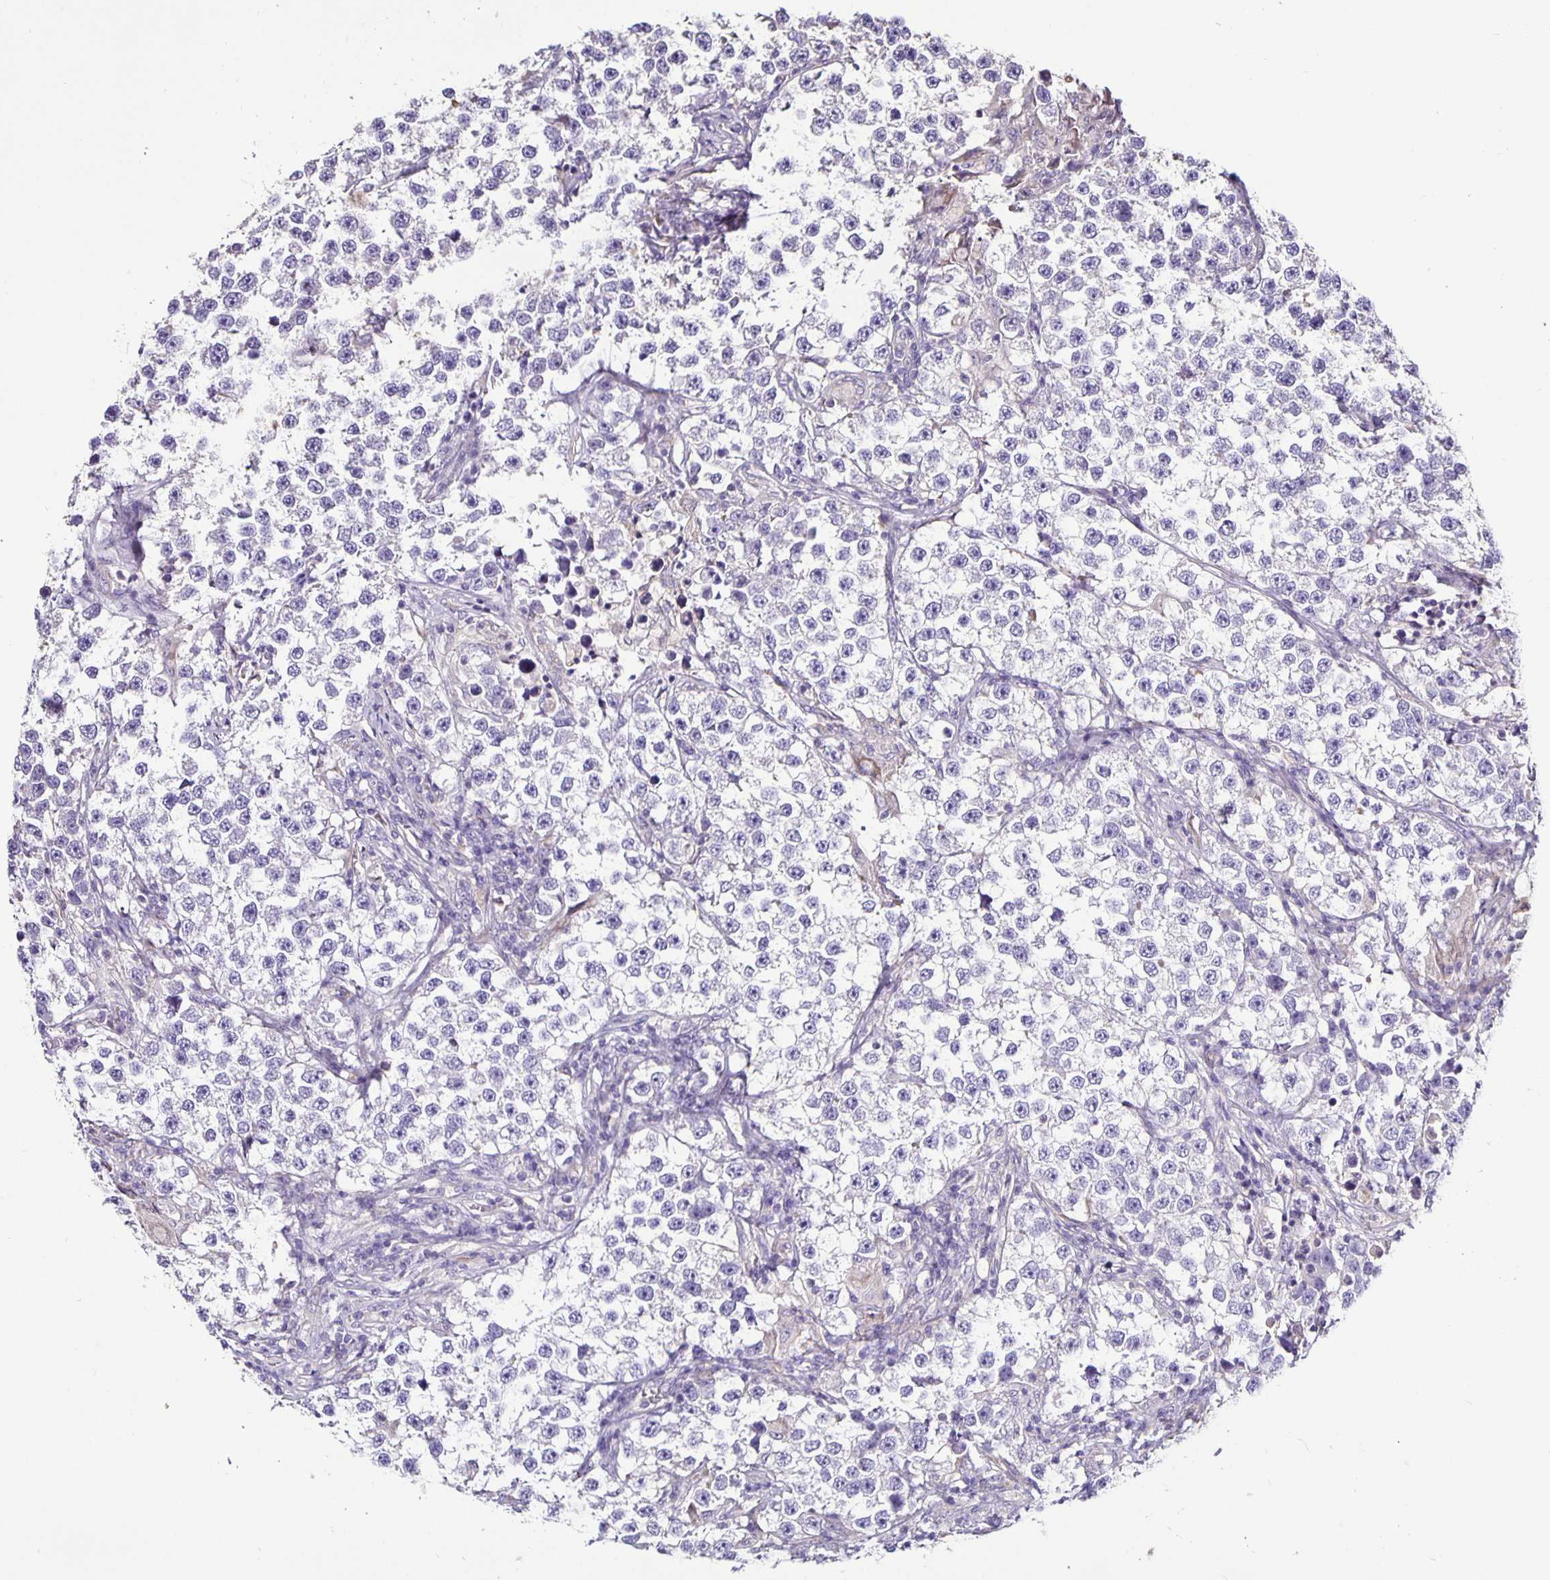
{"staining": {"intensity": "negative", "quantity": "none", "location": "none"}, "tissue": "testis cancer", "cell_type": "Tumor cells", "image_type": "cancer", "snomed": [{"axis": "morphology", "description": "Seminoma, NOS"}, {"axis": "topography", "description": "Testis"}], "caption": "Immunohistochemistry micrograph of neoplastic tissue: testis cancer (seminoma) stained with DAB (3,3'-diaminobenzidine) exhibits no significant protein positivity in tumor cells.", "gene": "FCER1A", "patient": {"sex": "male", "age": 46}}